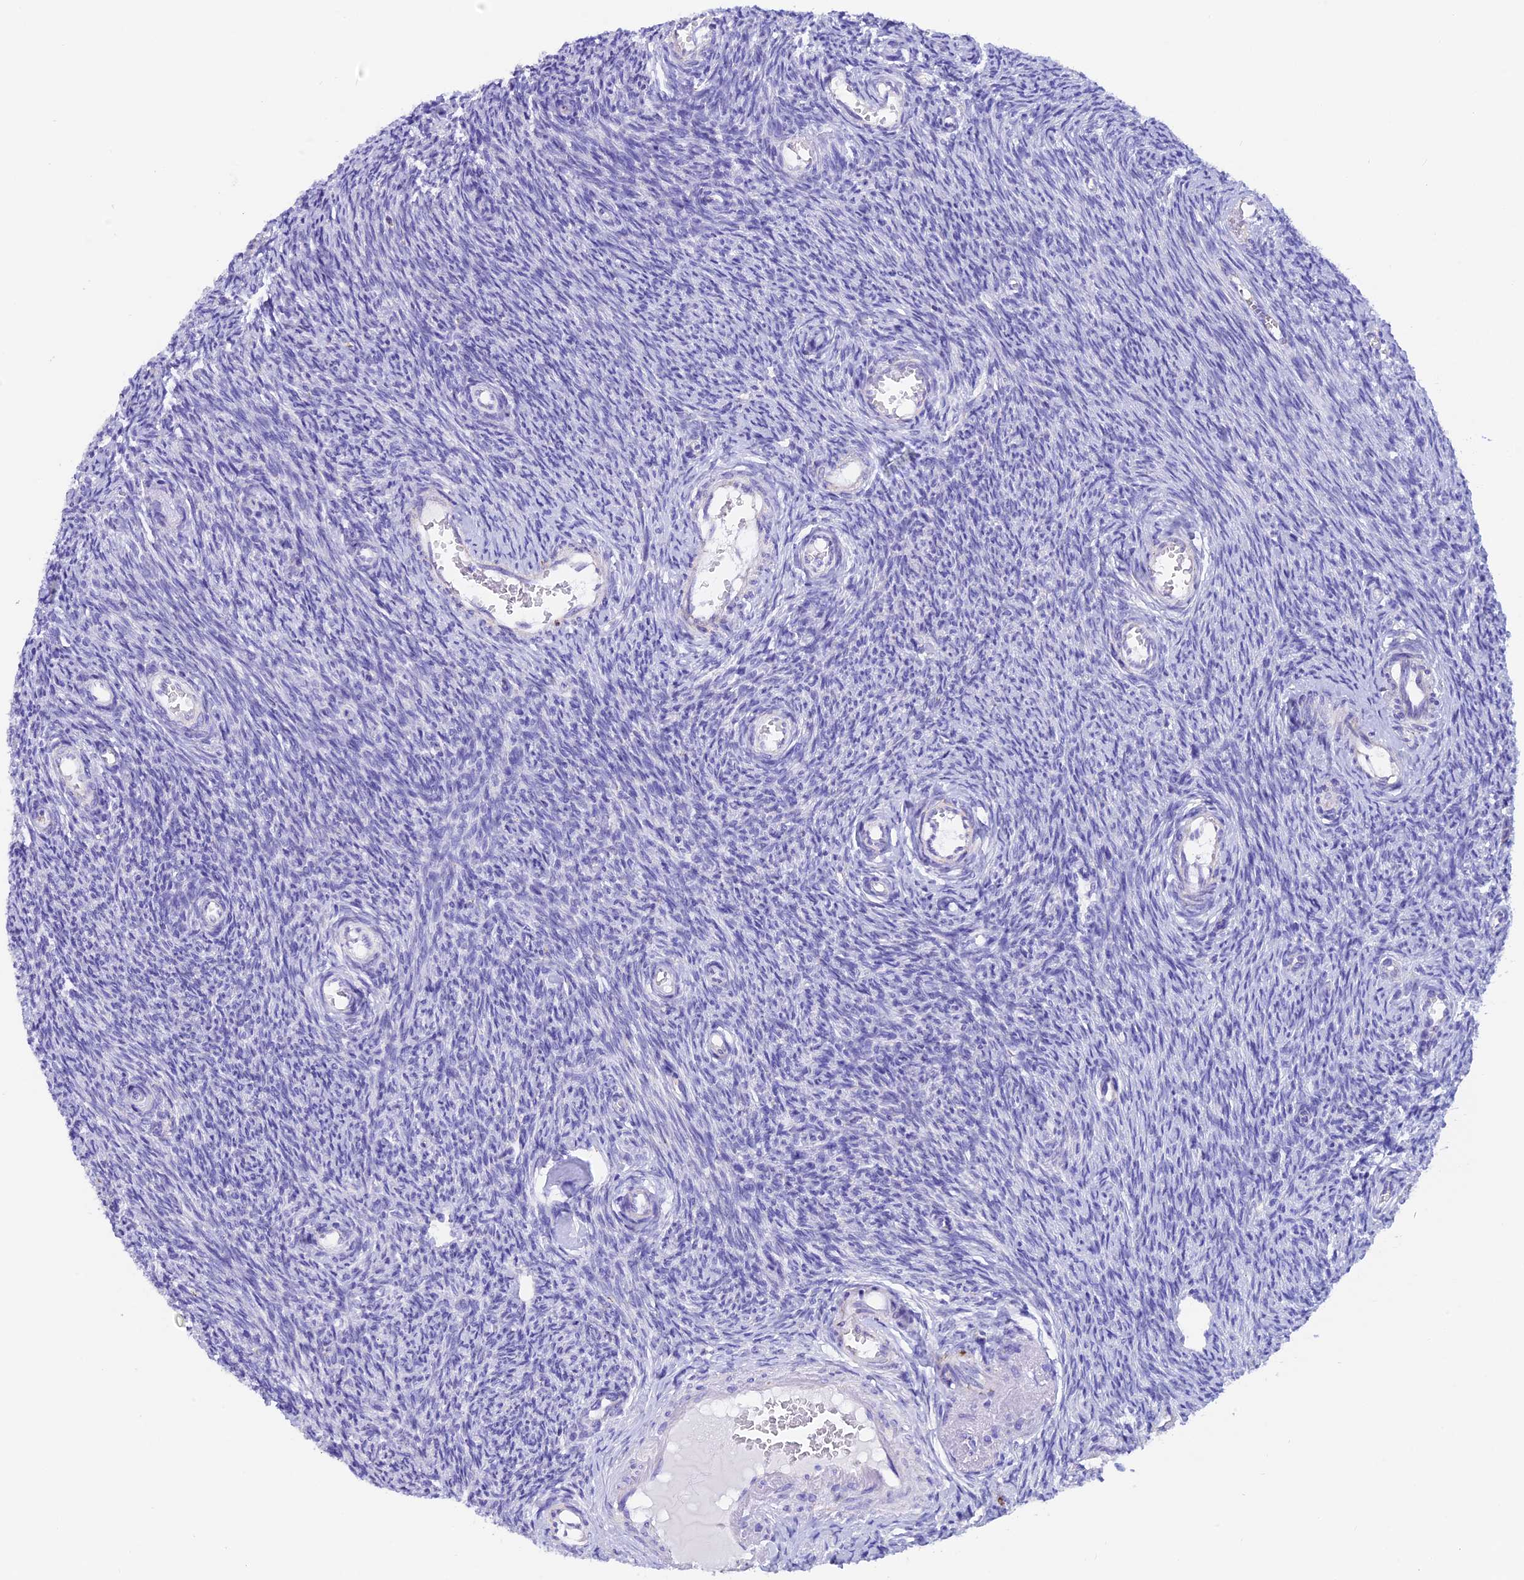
{"staining": {"intensity": "negative", "quantity": "none", "location": "none"}, "tissue": "ovary", "cell_type": "Ovarian stroma cells", "image_type": "normal", "snomed": [{"axis": "morphology", "description": "Normal tissue, NOS"}, {"axis": "topography", "description": "Ovary"}], "caption": "IHC micrograph of unremarkable human ovary stained for a protein (brown), which exhibits no expression in ovarian stroma cells. (DAB (3,3'-diaminobenzidine) immunohistochemistry visualized using brightfield microscopy, high magnification).", "gene": "SLC8B1", "patient": {"sex": "female", "age": 44}}